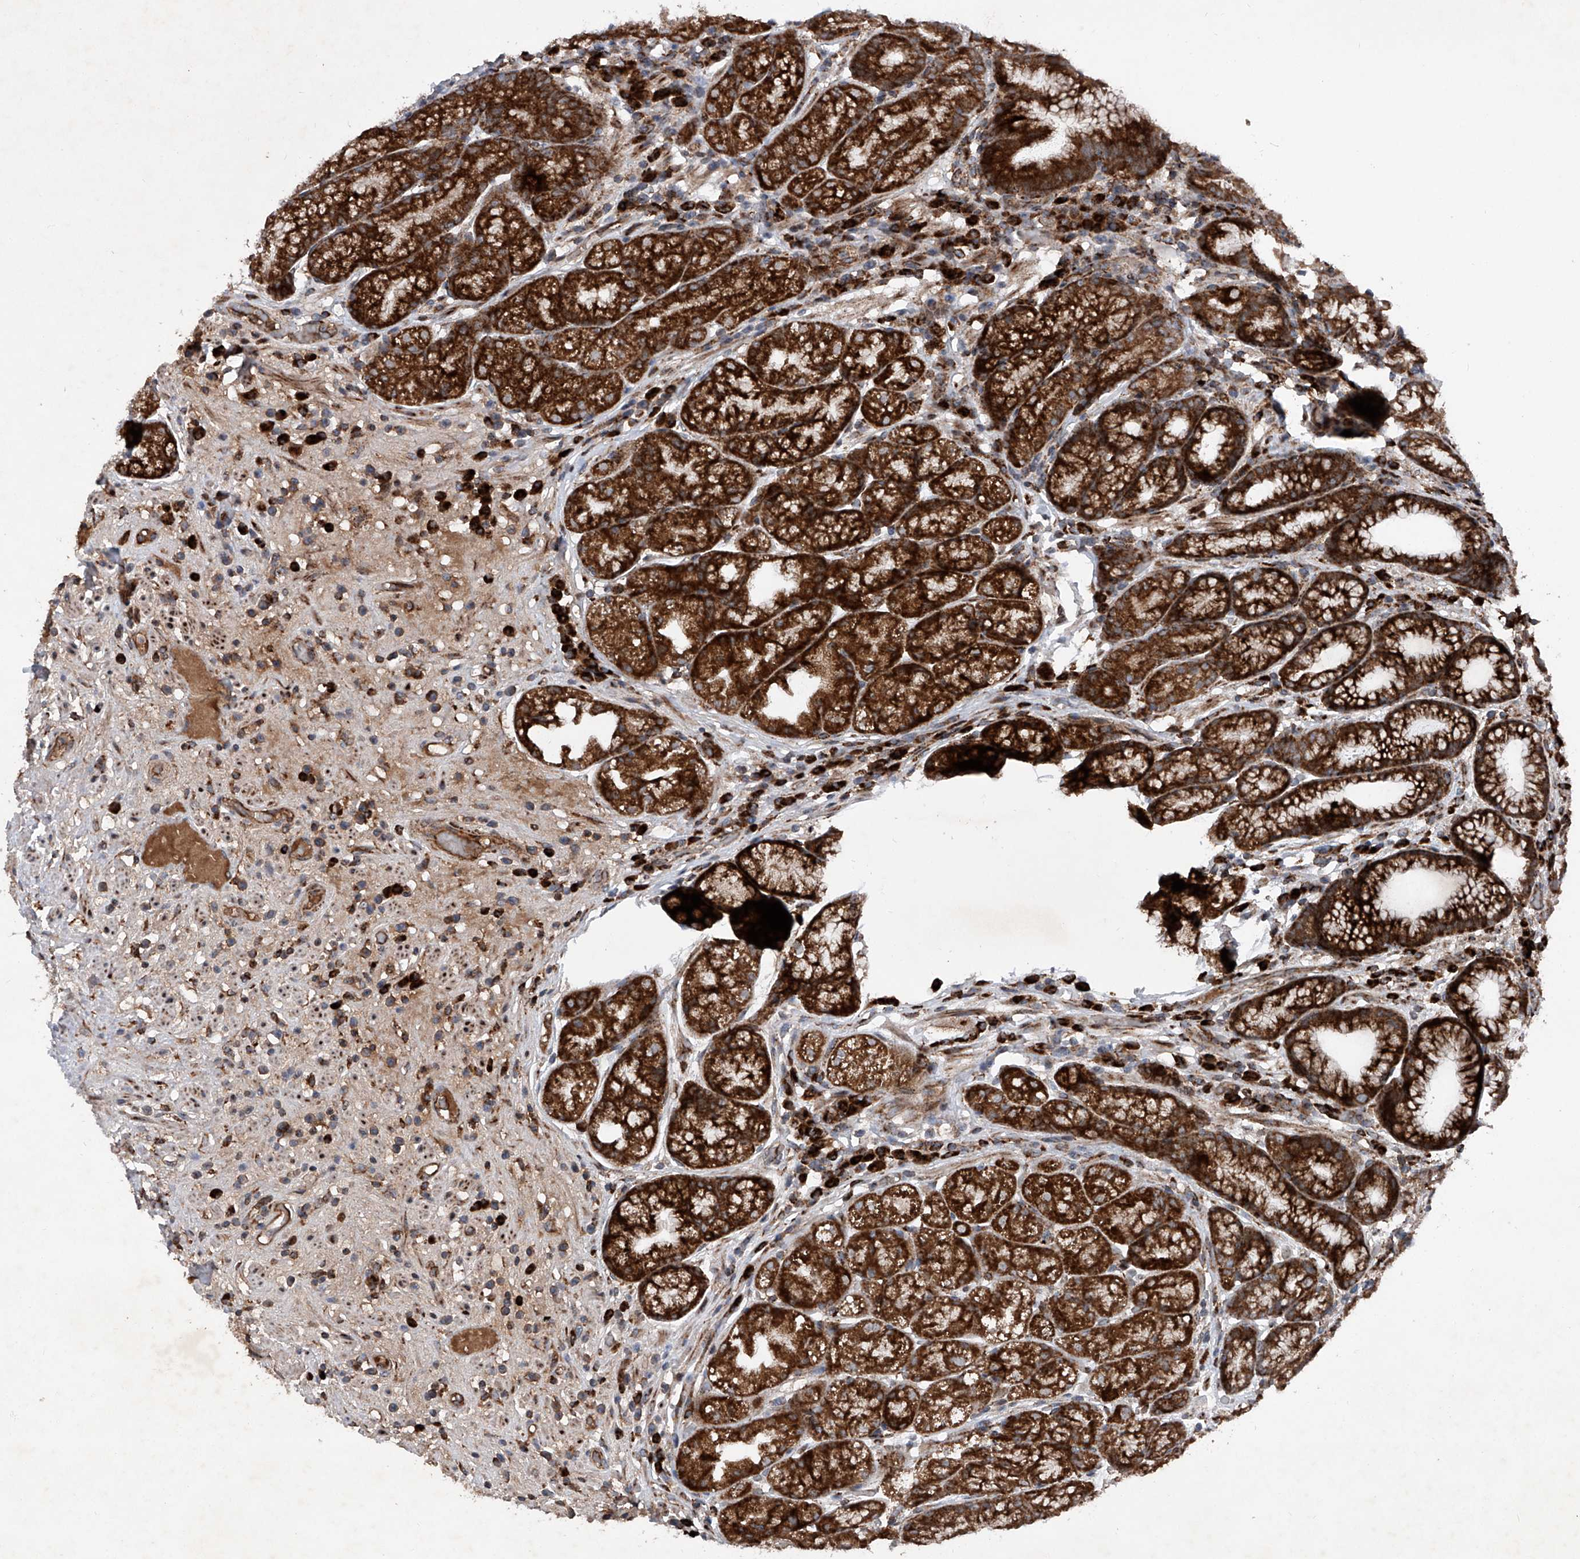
{"staining": {"intensity": "strong", "quantity": ">75%", "location": "cytoplasmic/membranous"}, "tissue": "stomach", "cell_type": "Glandular cells", "image_type": "normal", "snomed": [{"axis": "morphology", "description": "Normal tissue, NOS"}, {"axis": "topography", "description": "Stomach"}], "caption": "Stomach stained with a protein marker demonstrates strong staining in glandular cells.", "gene": "DAD1", "patient": {"sex": "male", "age": 57}}